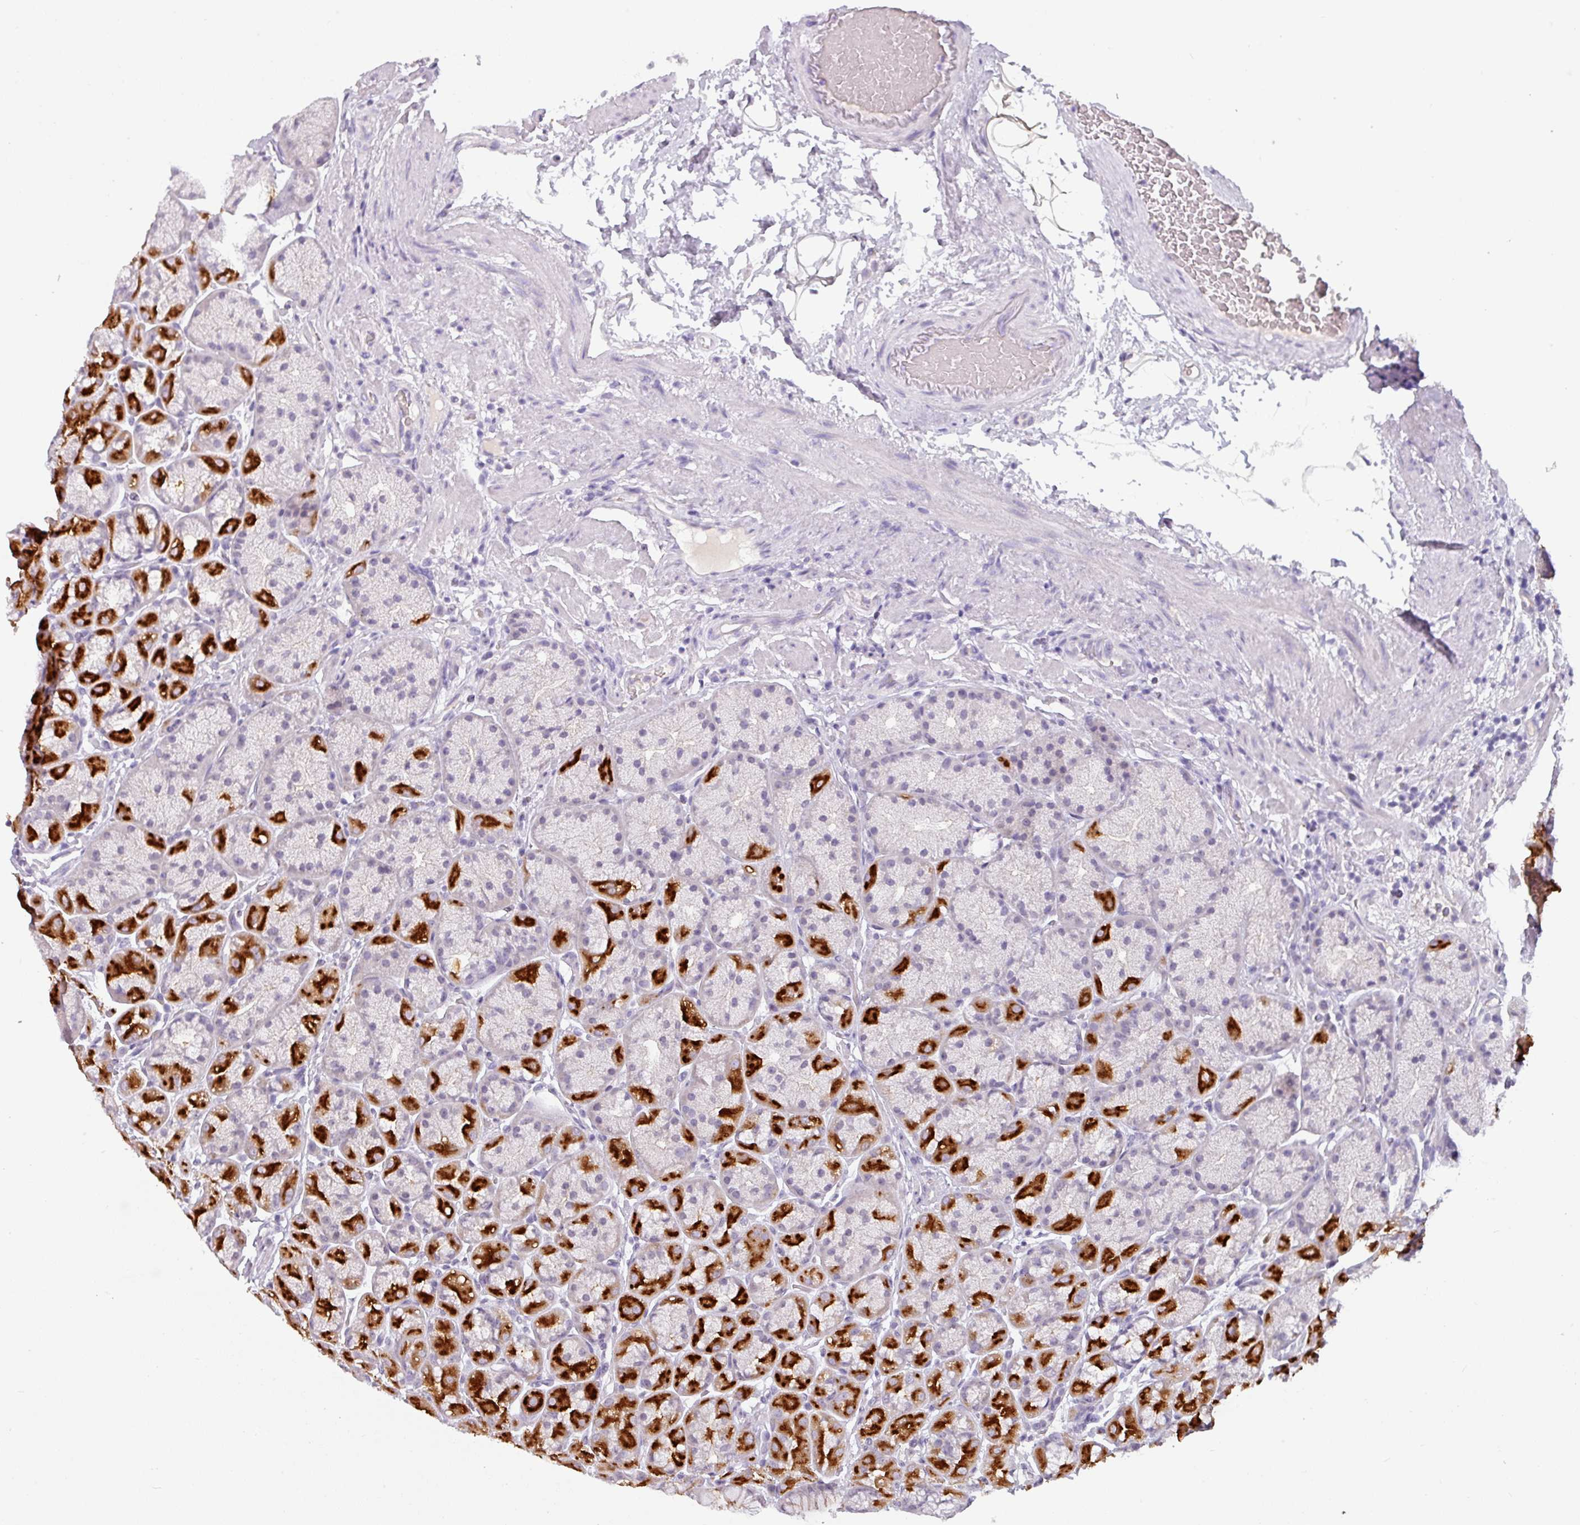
{"staining": {"intensity": "strong", "quantity": "25%-75%", "location": "cytoplasmic/membranous"}, "tissue": "stomach", "cell_type": "Glandular cells", "image_type": "normal", "snomed": [{"axis": "morphology", "description": "Normal tissue, NOS"}, {"axis": "topography", "description": "Stomach, lower"}], "caption": "Immunohistochemical staining of unremarkable stomach demonstrates high levels of strong cytoplasmic/membranous staining in approximately 25%-75% of glandular cells. Nuclei are stained in blue.", "gene": "SLC26A9", "patient": {"sex": "male", "age": 67}}